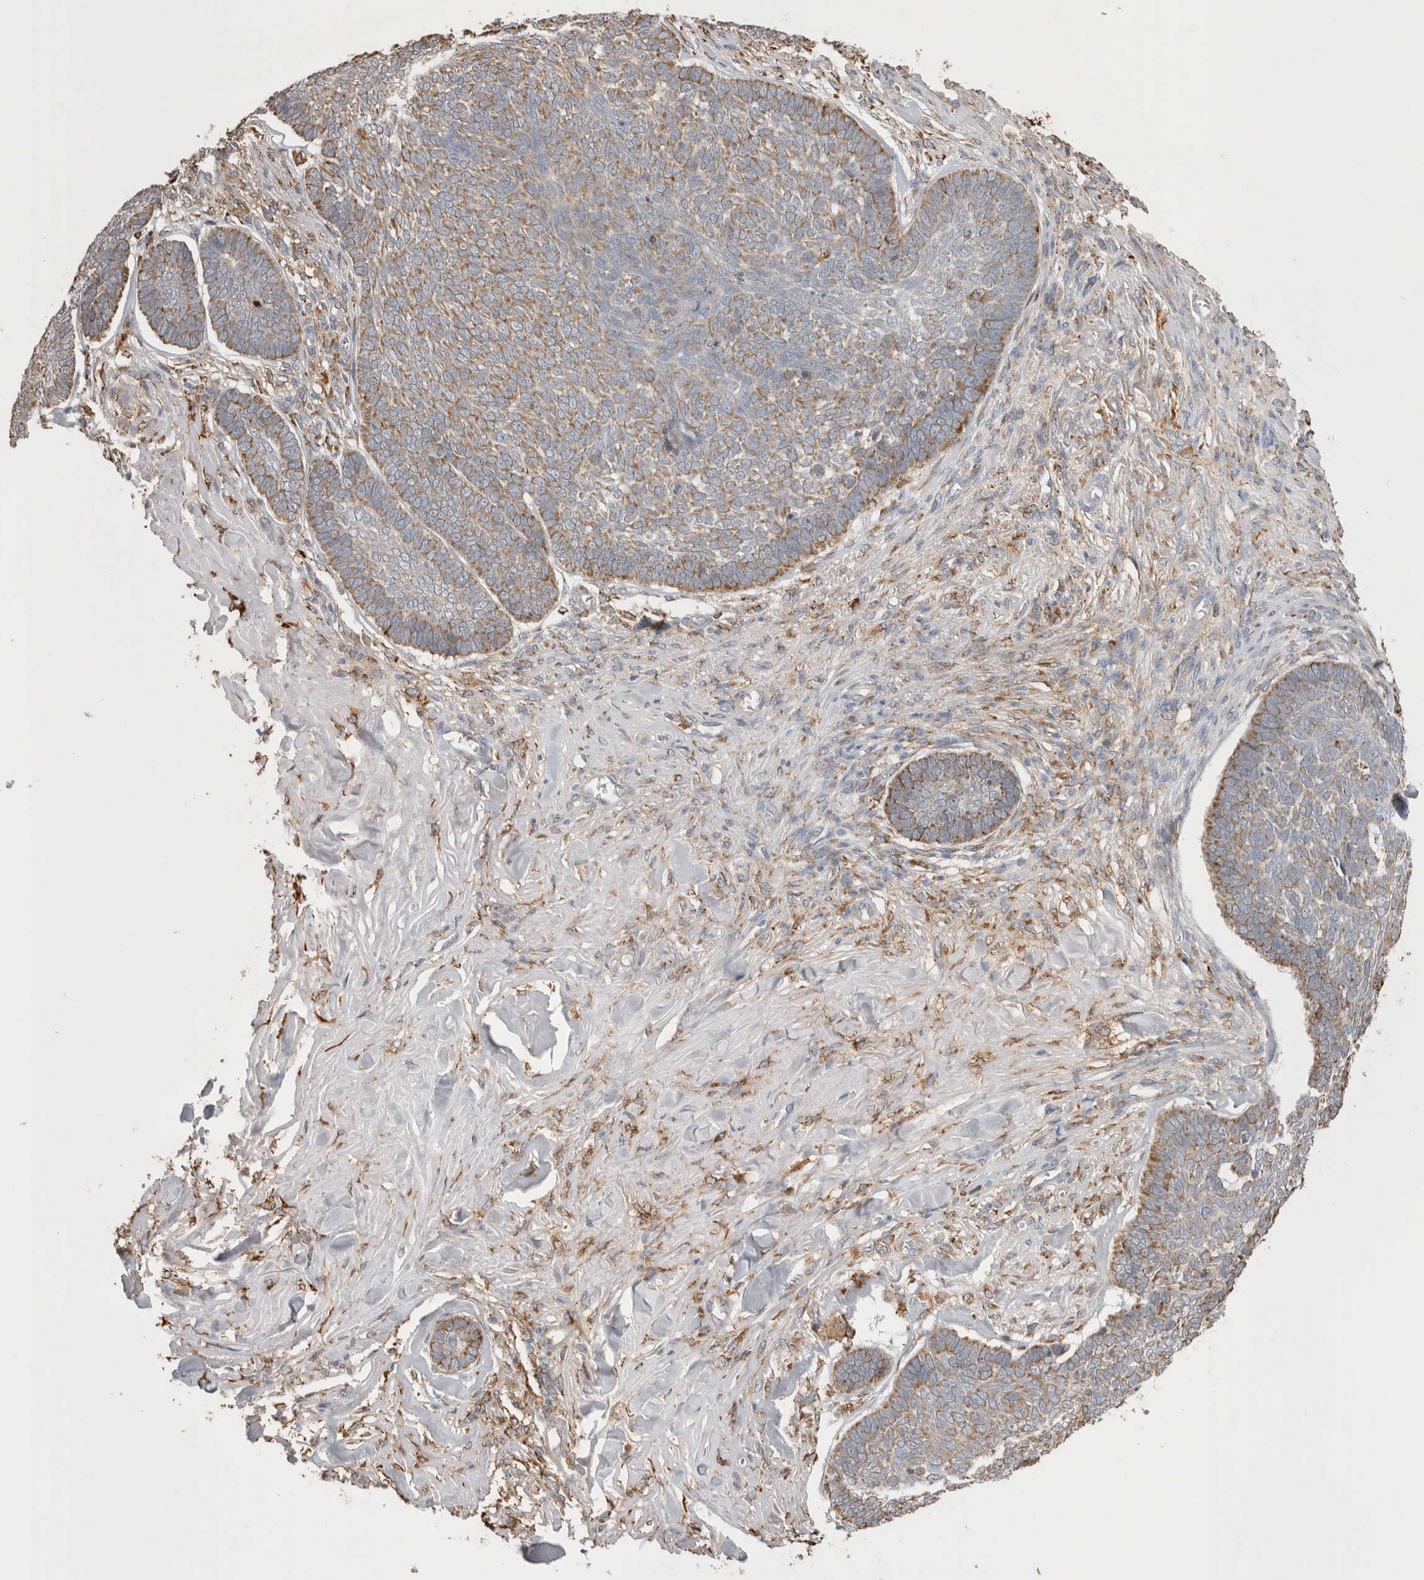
{"staining": {"intensity": "moderate", "quantity": ">75%", "location": "cytoplasmic/membranous"}, "tissue": "skin cancer", "cell_type": "Tumor cells", "image_type": "cancer", "snomed": [{"axis": "morphology", "description": "Basal cell carcinoma"}, {"axis": "topography", "description": "Skin"}], "caption": "Protein staining of skin cancer (basal cell carcinoma) tissue exhibits moderate cytoplasmic/membranous expression in approximately >75% of tumor cells.", "gene": "LRPAP1", "patient": {"sex": "male", "age": 84}}